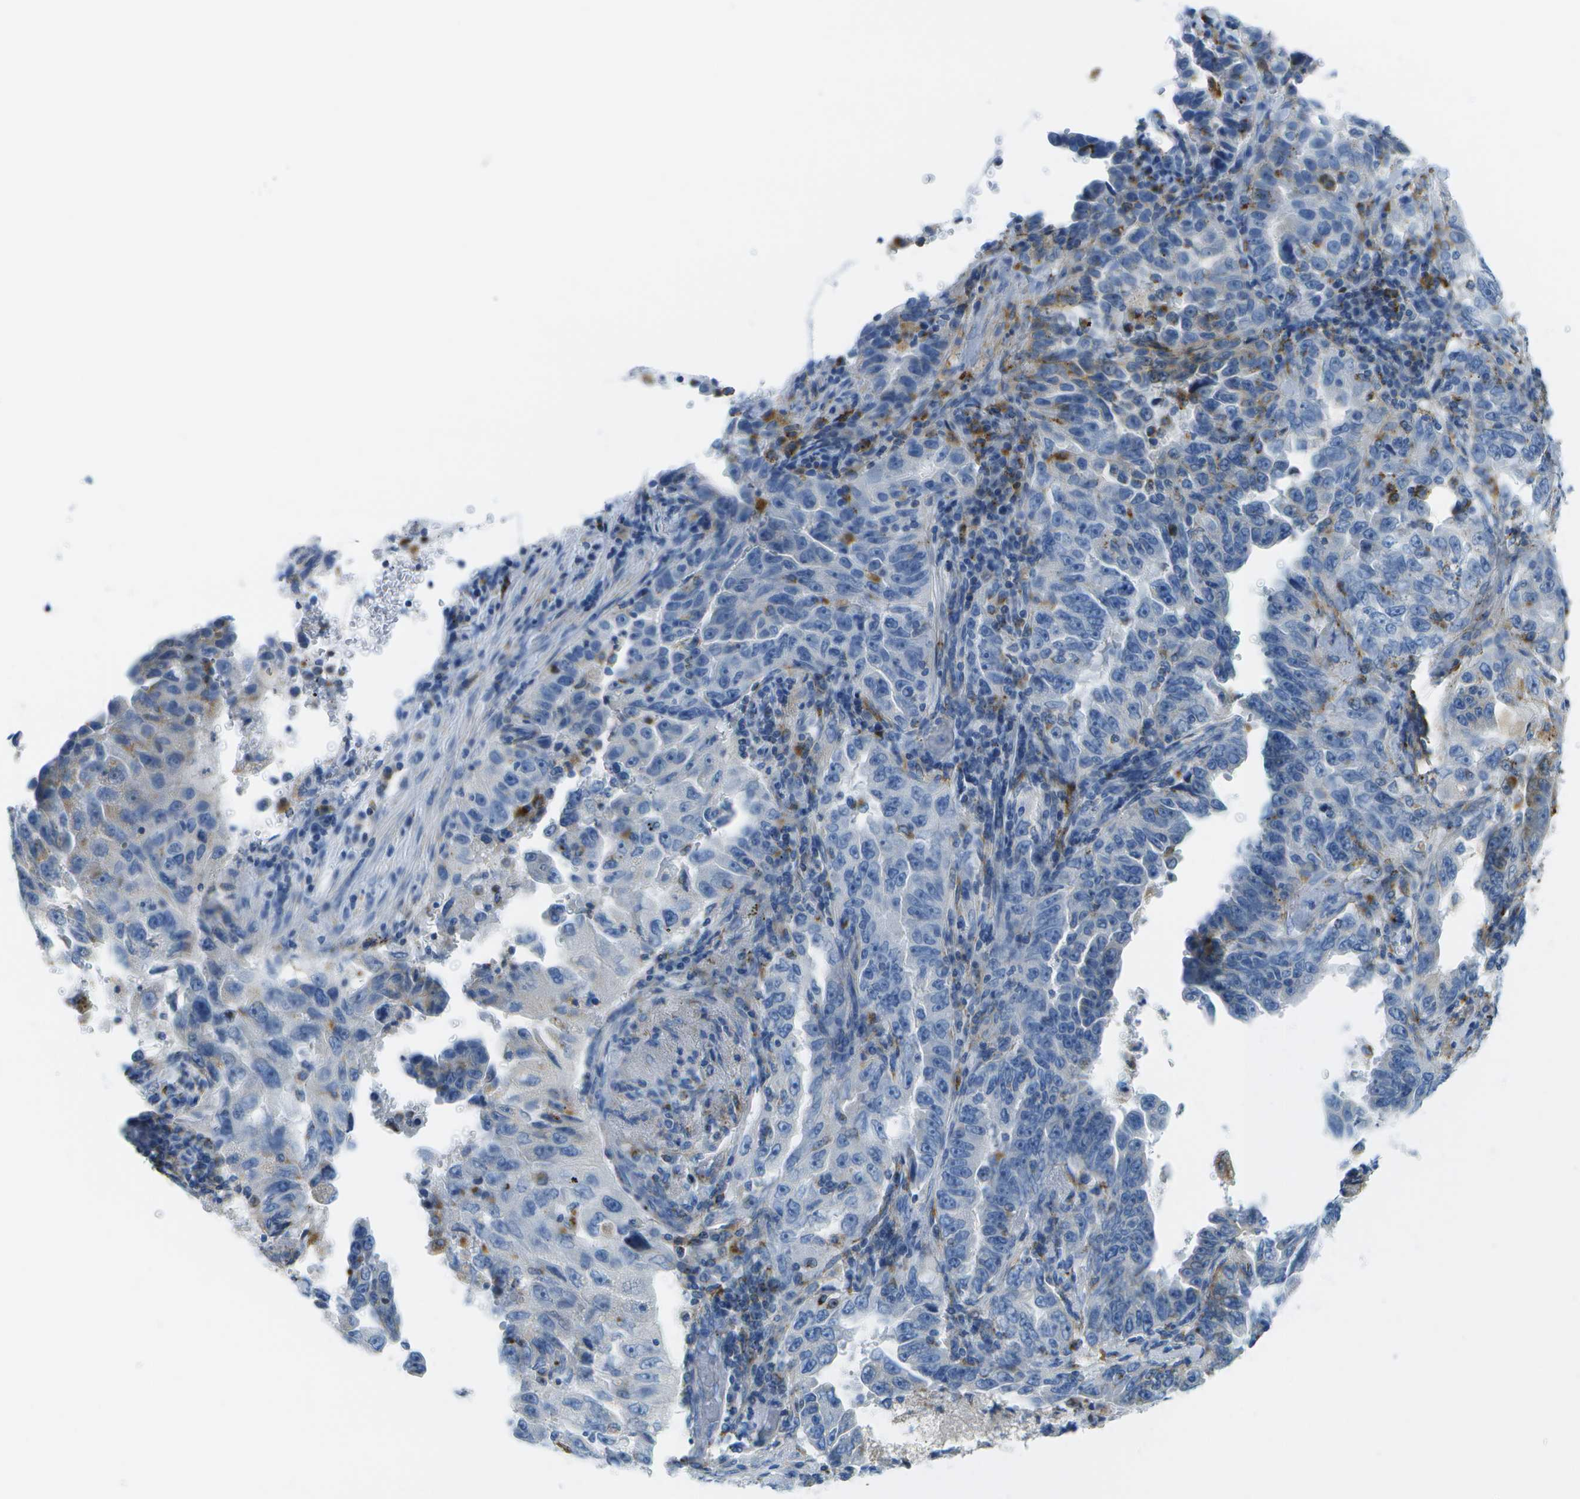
{"staining": {"intensity": "negative", "quantity": "none", "location": "none"}, "tissue": "lung cancer", "cell_type": "Tumor cells", "image_type": "cancer", "snomed": [{"axis": "morphology", "description": "Adenocarcinoma, NOS"}, {"axis": "topography", "description": "Lung"}], "caption": "High power microscopy photomicrograph of an immunohistochemistry photomicrograph of lung adenocarcinoma, revealing no significant positivity in tumor cells.", "gene": "PRCP", "patient": {"sex": "female", "age": 51}}